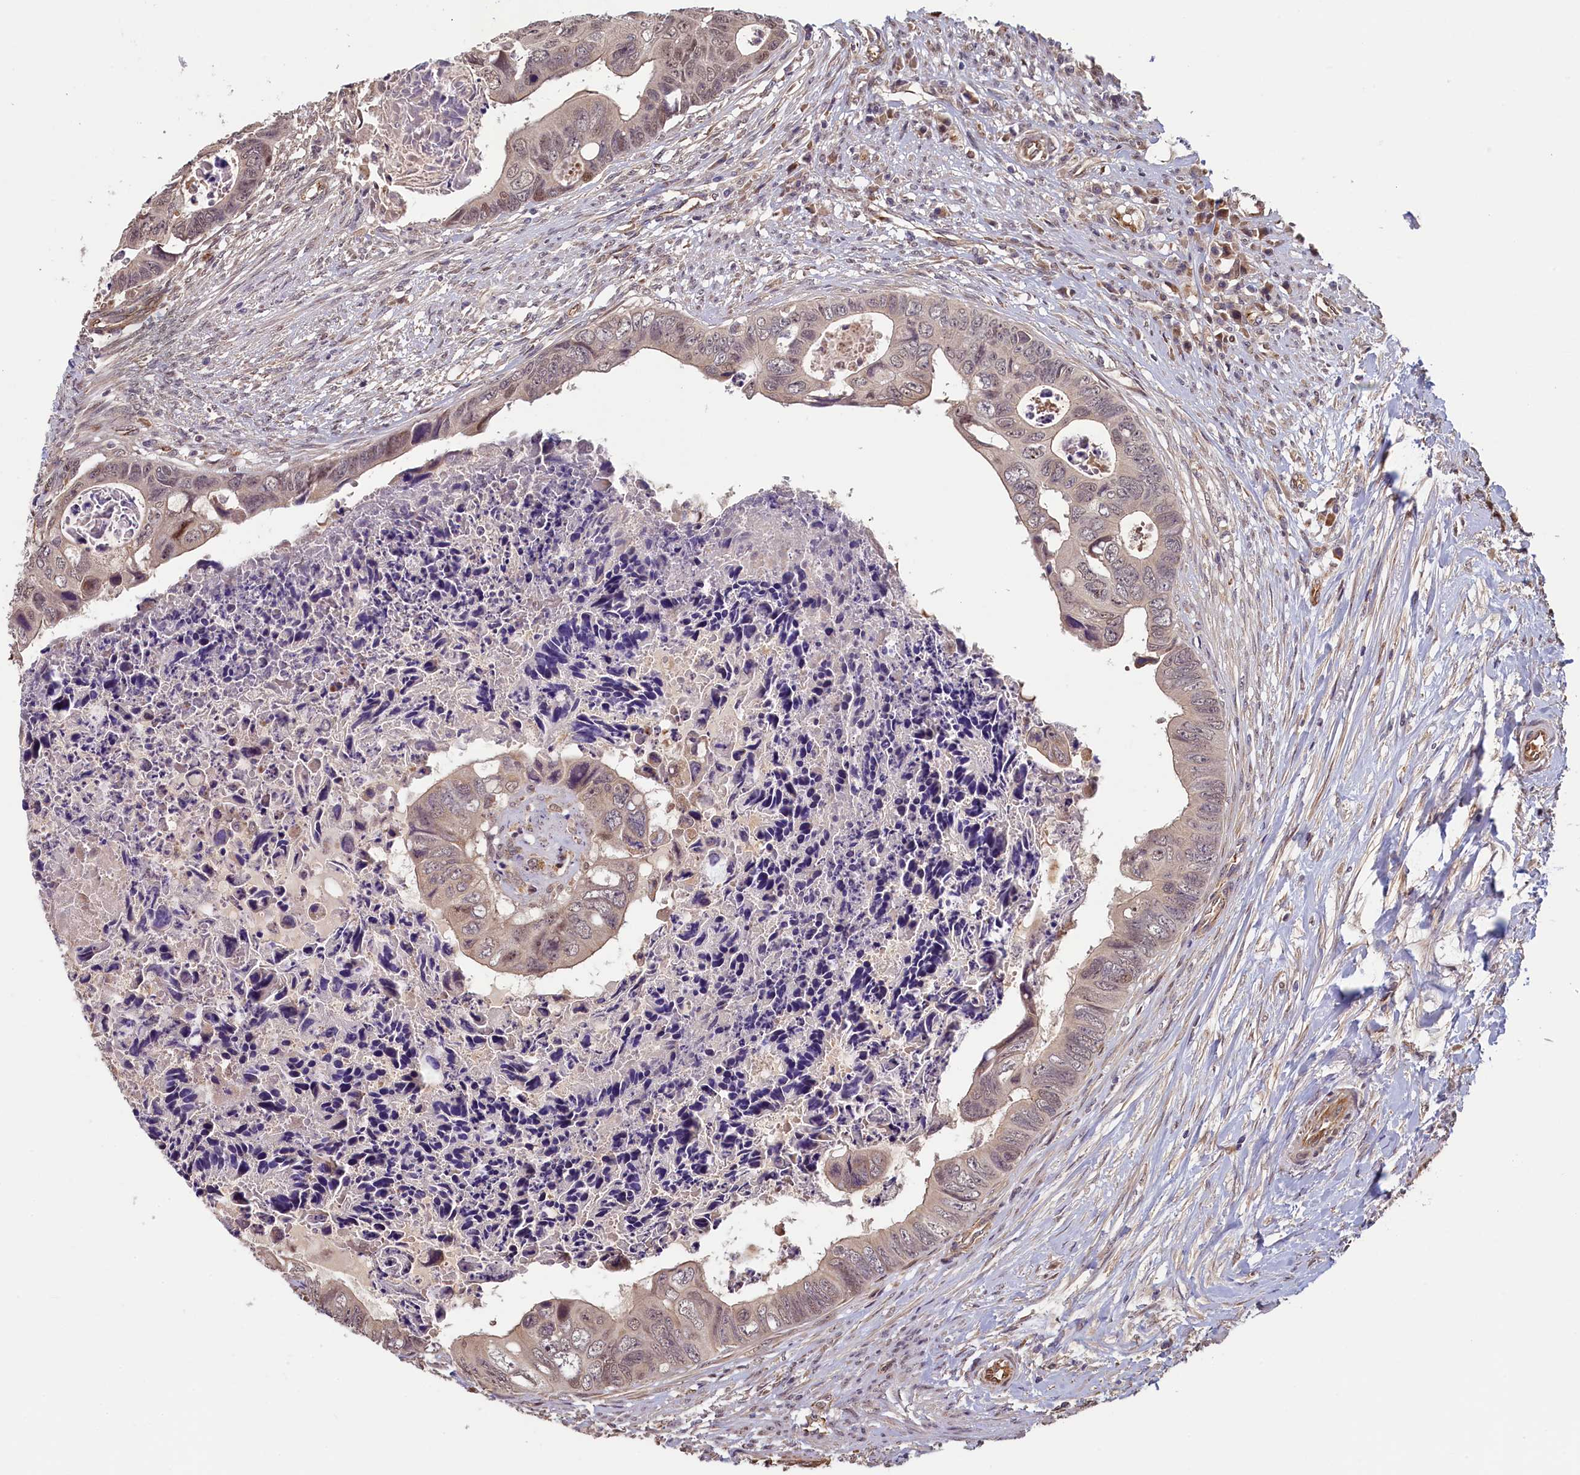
{"staining": {"intensity": "weak", "quantity": "<25%", "location": "cytoplasmic/membranous,nuclear"}, "tissue": "colorectal cancer", "cell_type": "Tumor cells", "image_type": "cancer", "snomed": [{"axis": "morphology", "description": "Adenocarcinoma, NOS"}, {"axis": "topography", "description": "Rectum"}], "caption": "The micrograph displays no staining of tumor cells in adenocarcinoma (colorectal).", "gene": "ACSBG1", "patient": {"sex": "female", "age": 78}}